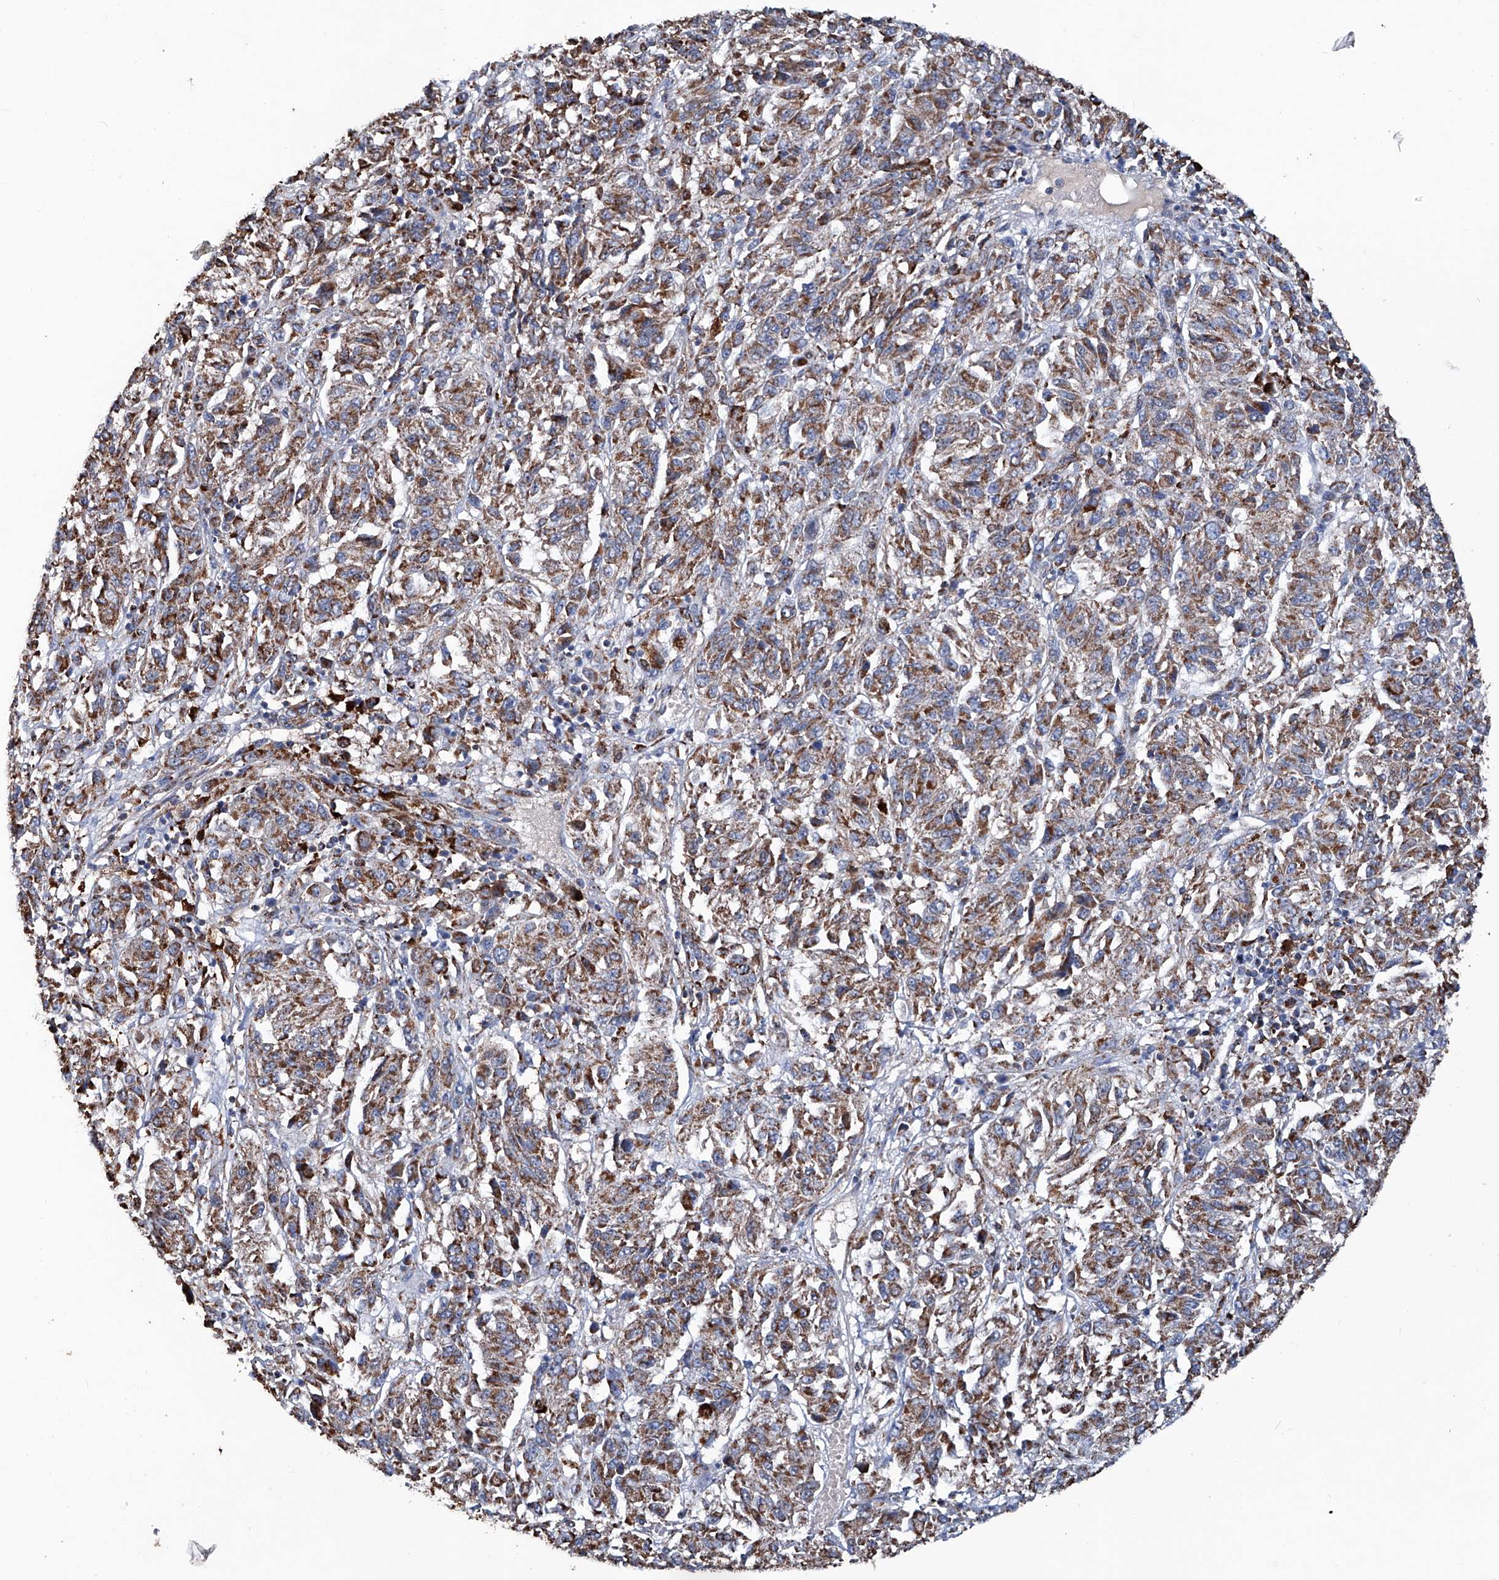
{"staining": {"intensity": "moderate", "quantity": ">75%", "location": "cytoplasmic/membranous"}, "tissue": "melanoma", "cell_type": "Tumor cells", "image_type": "cancer", "snomed": [{"axis": "morphology", "description": "Malignant melanoma, Metastatic site"}, {"axis": "topography", "description": "Lung"}], "caption": "Brown immunohistochemical staining in human melanoma exhibits moderate cytoplasmic/membranous expression in about >75% of tumor cells.", "gene": "NHS", "patient": {"sex": "male", "age": 64}}